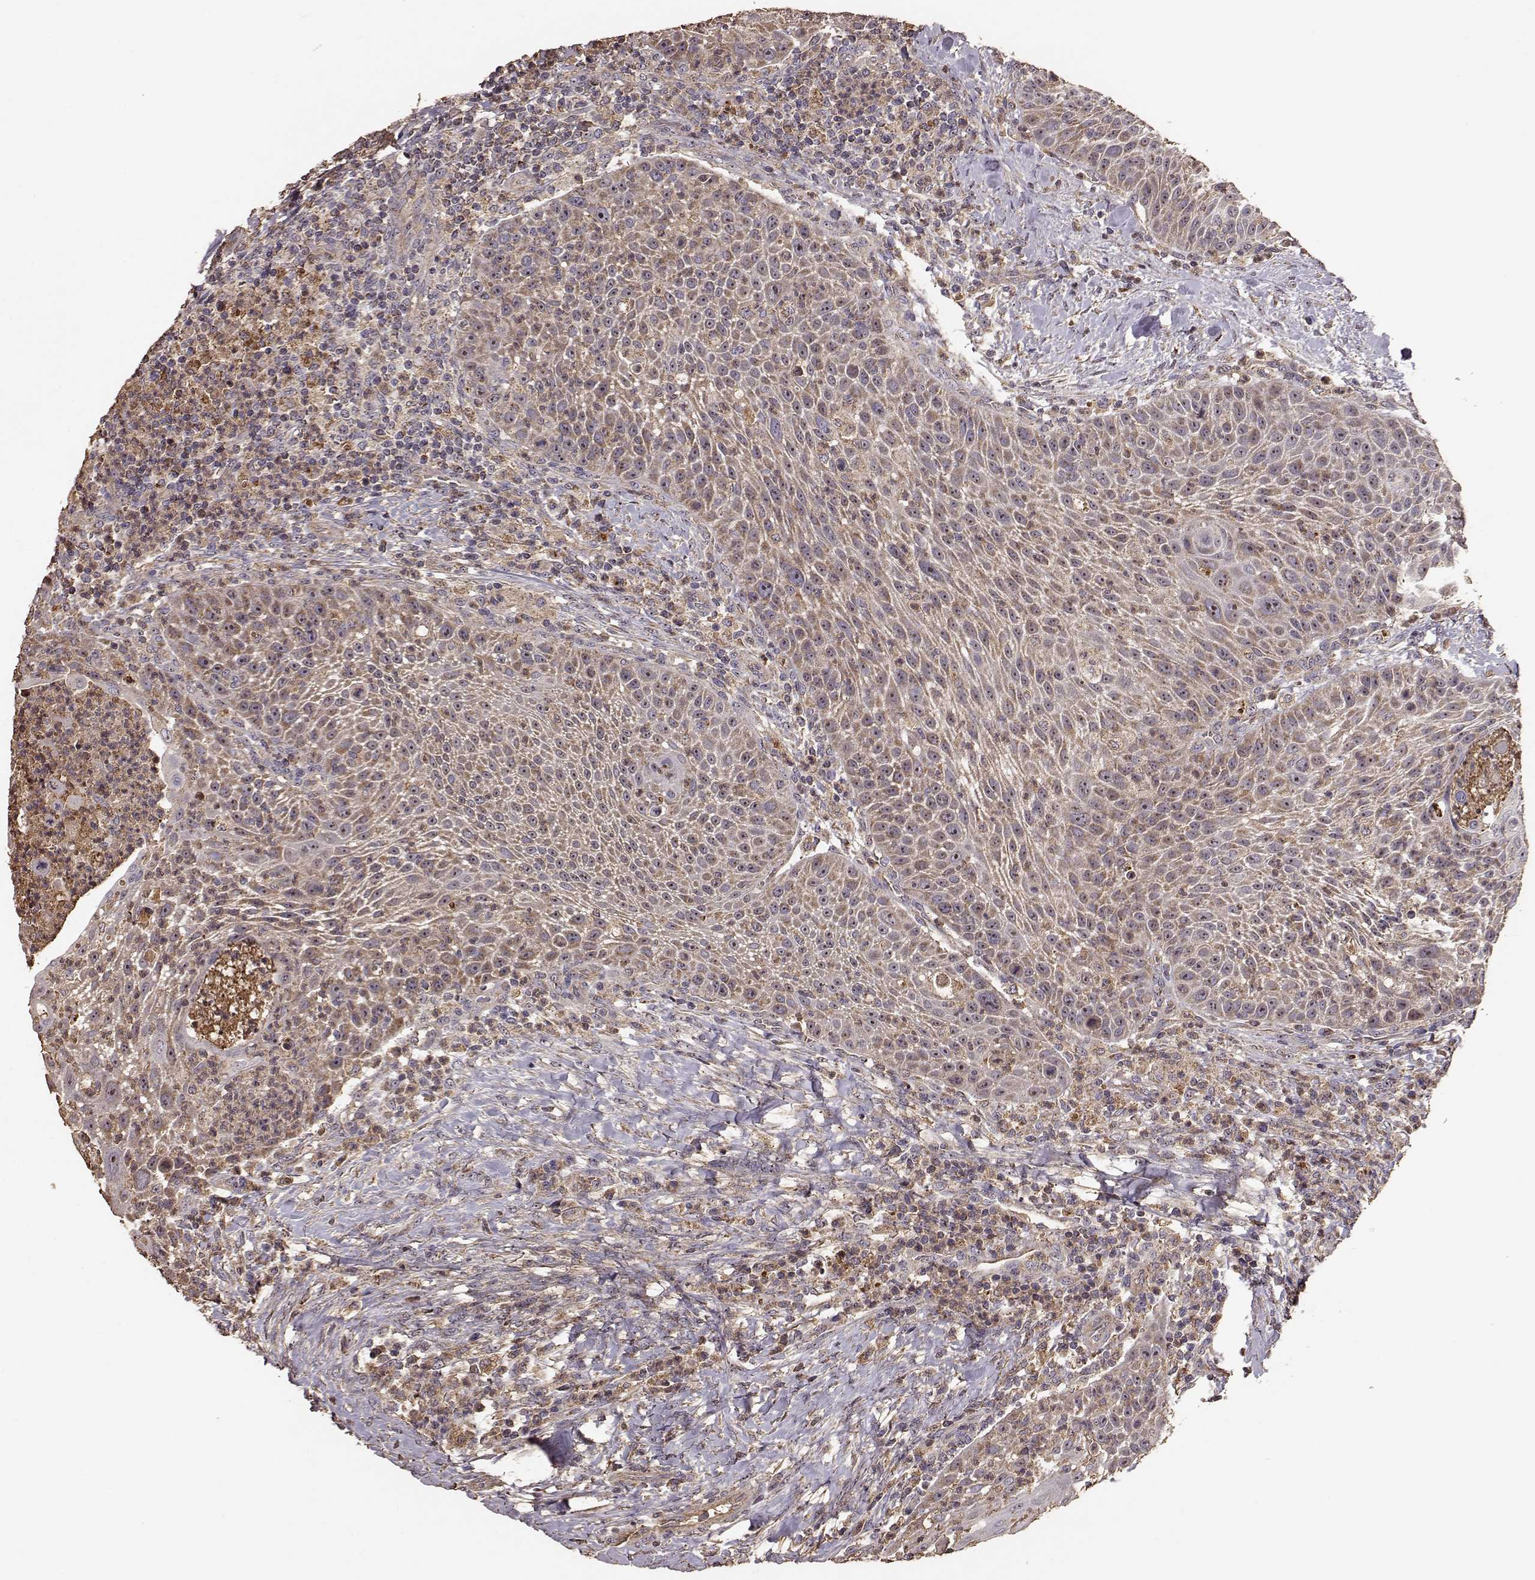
{"staining": {"intensity": "moderate", "quantity": ">75%", "location": "cytoplasmic/membranous"}, "tissue": "head and neck cancer", "cell_type": "Tumor cells", "image_type": "cancer", "snomed": [{"axis": "morphology", "description": "Squamous cell carcinoma, NOS"}, {"axis": "topography", "description": "Head-Neck"}], "caption": "Protein expression by immunohistochemistry (IHC) reveals moderate cytoplasmic/membranous positivity in approximately >75% of tumor cells in head and neck squamous cell carcinoma.", "gene": "PTGES2", "patient": {"sex": "male", "age": 69}}